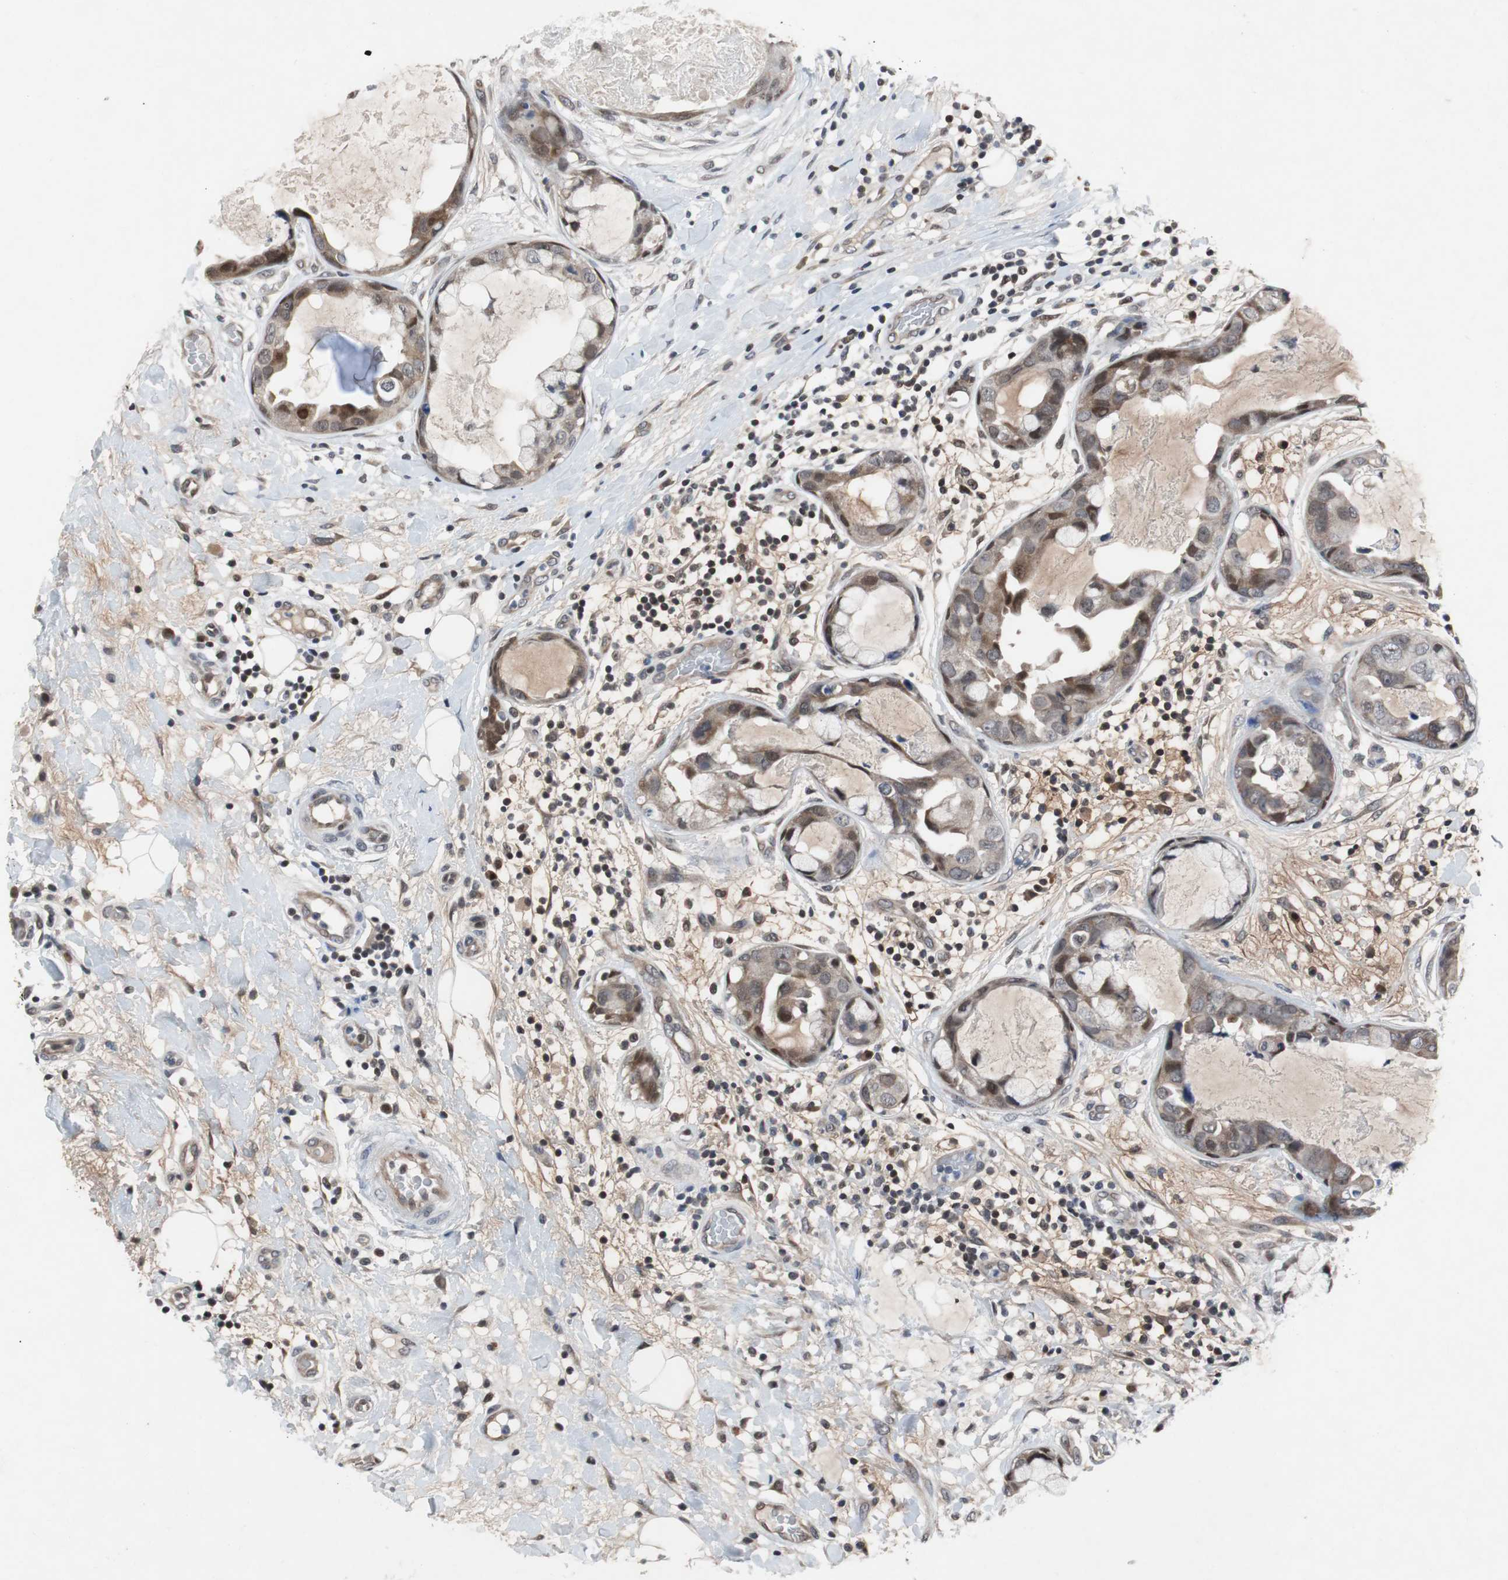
{"staining": {"intensity": "moderate", "quantity": "25%-75%", "location": "cytoplasmic/membranous,nuclear"}, "tissue": "breast cancer", "cell_type": "Tumor cells", "image_type": "cancer", "snomed": [{"axis": "morphology", "description": "Duct carcinoma"}, {"axis": "topography", "description": "Breast"}], "caption": "Human intraductal carcinoma (breast) stained with a brown dye demonstrates moderate cytoplasmic/membranous and nuclear positive positivity in about 25%-75% of tumor cells.", "gene": "TP63", "patient": {"sex": "female", "age": 40}}